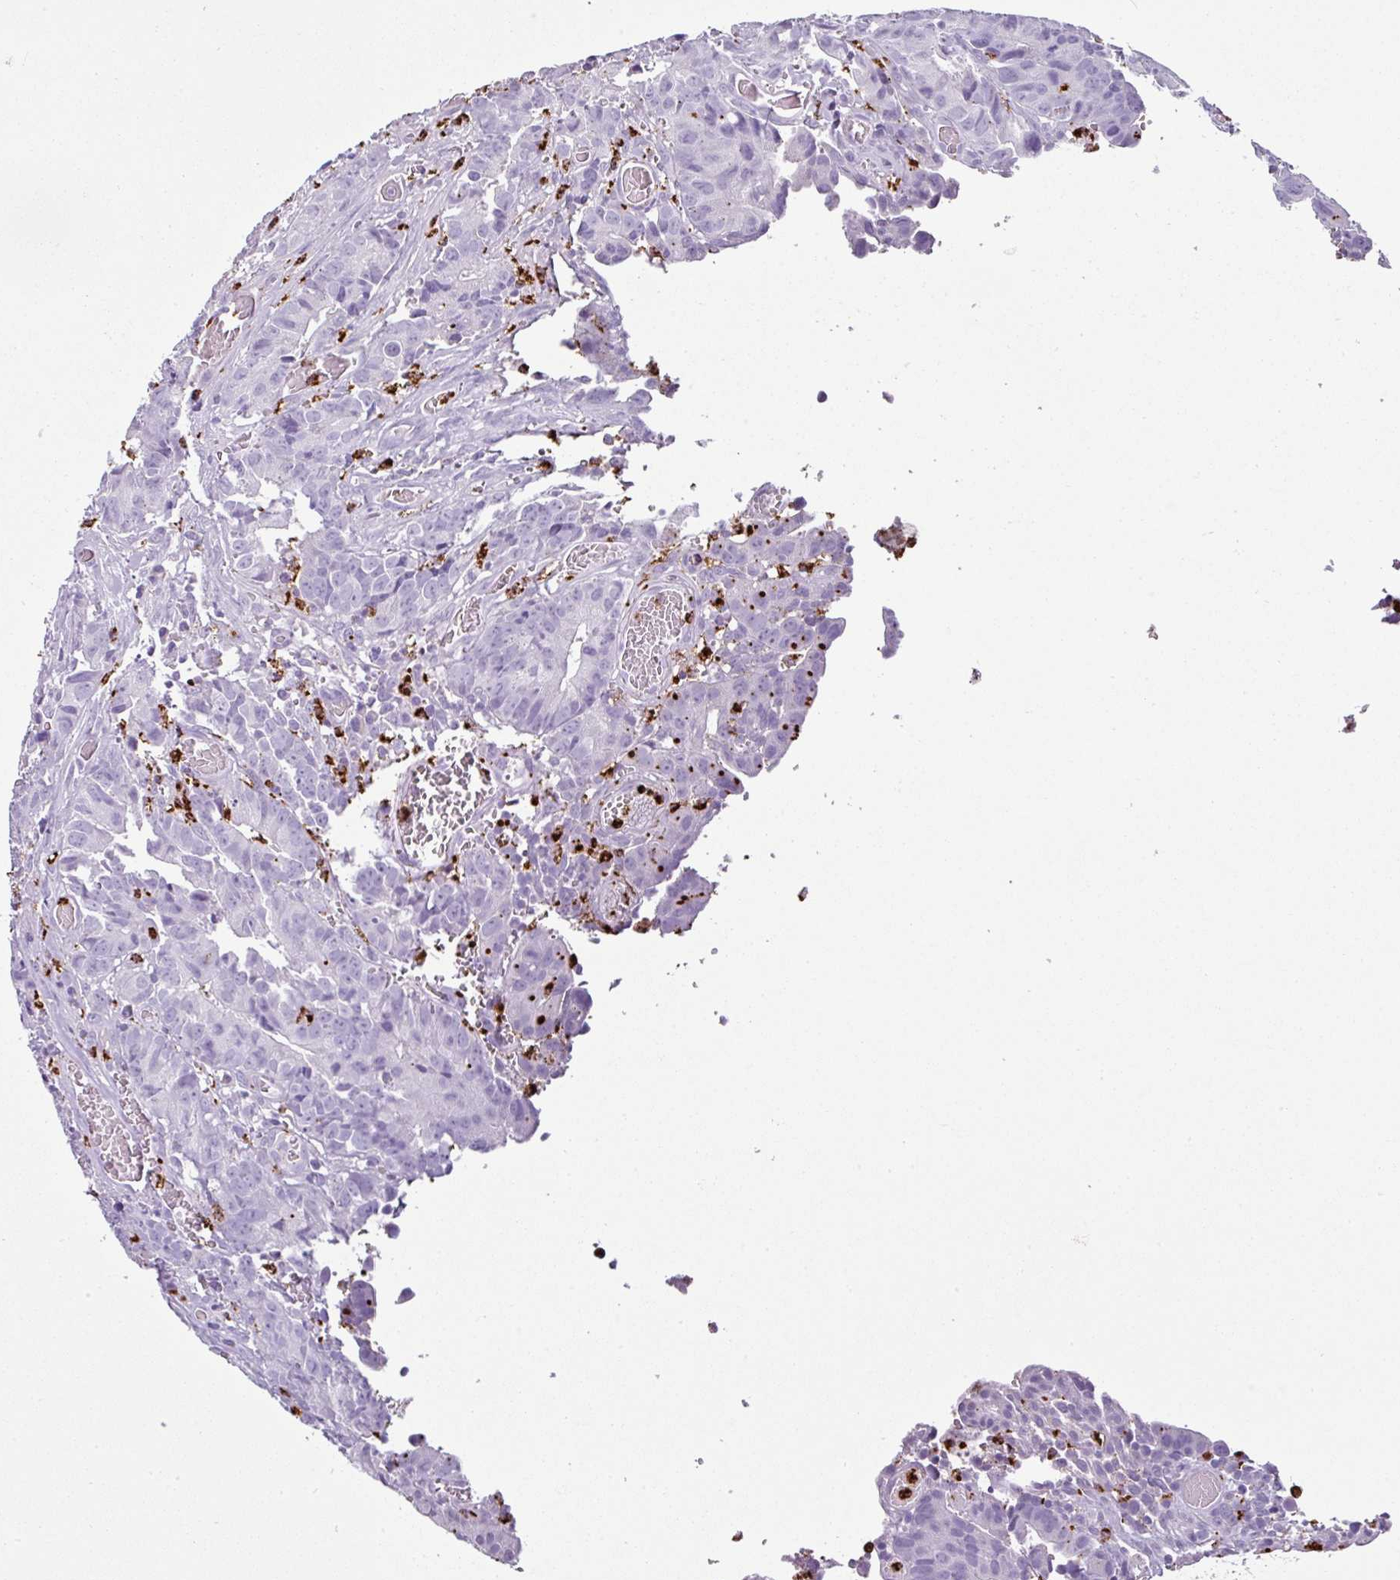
{"staining": {"intensity": "negative", "quantity": "none", "location": "none"}, "tissue": "colorectal cancer", "cell_type": "Tumor cells", "image_type": "cancer", "snomed": [{"axis": "morphology", "description": "Adenocarcinoma, NOS"}, {"axis": "topography", "description": "Colon"}], "caption": "Adenocarcinoma (colorectal) was stained to show a protein in brown. There is no significant positivity in tumor cells.", "gene": "CTSG", "patient": {"sex": "female", "age": 57}}